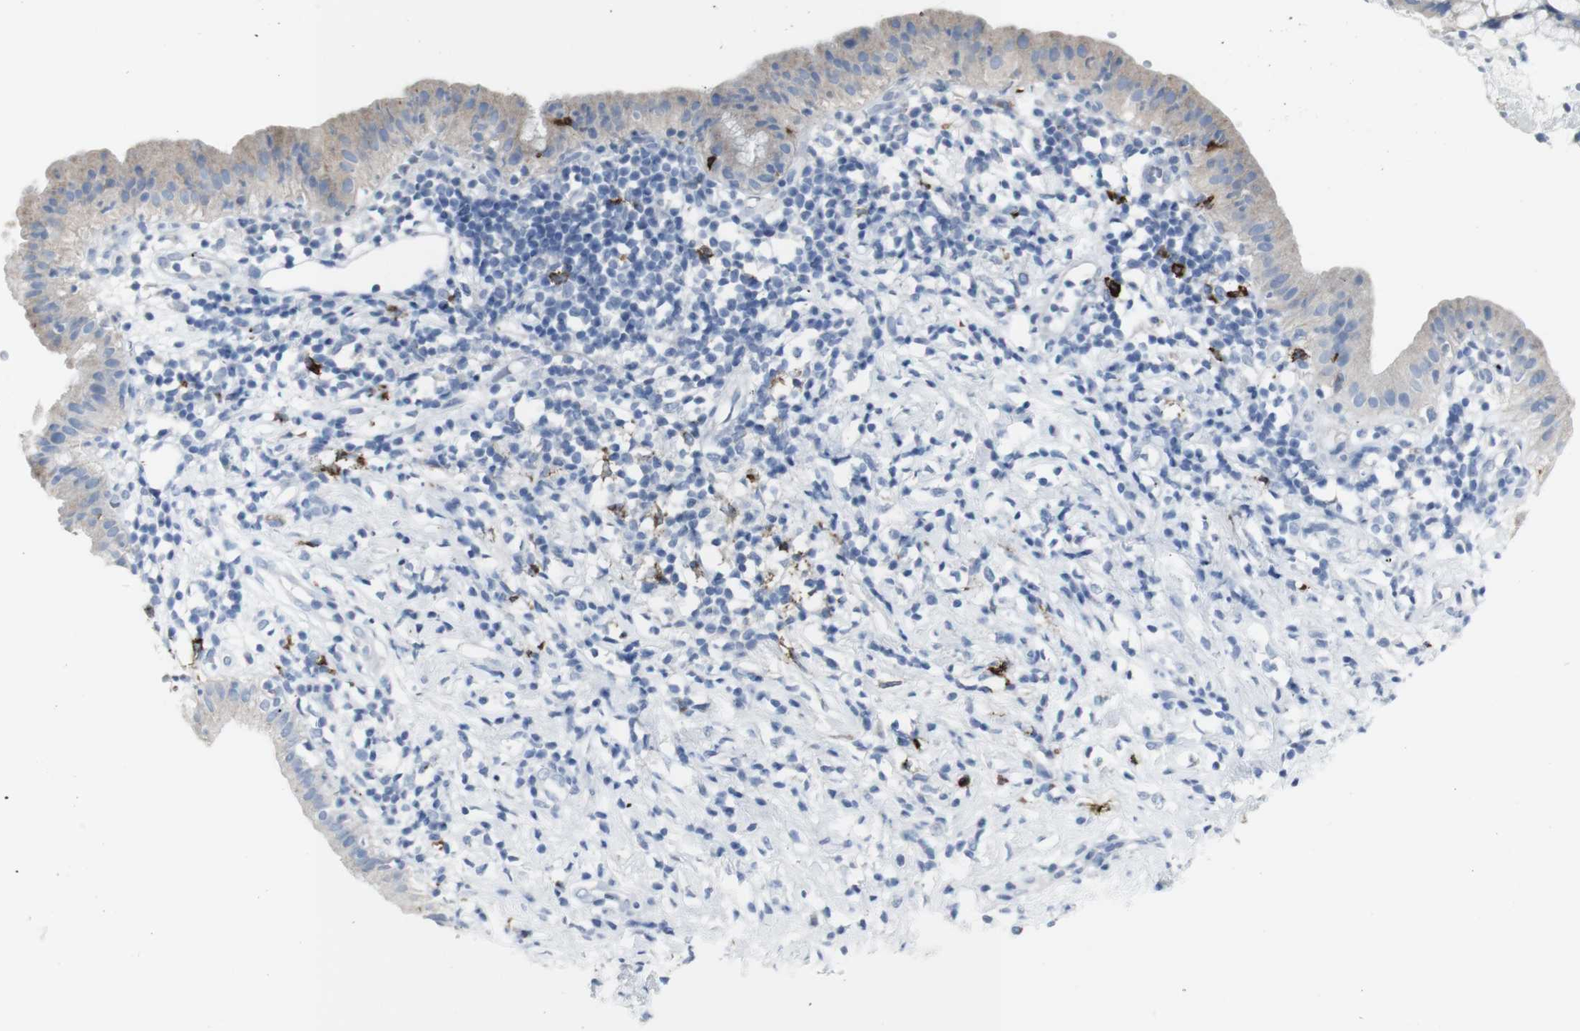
{"staining": {"intensity": "weak", "quantity": "<25%", "location": "cytoplasmic/membranous"}, "tissue": "pancreatic cancer", "cell_type": "Tumor cells", "image_type": "cancer", "snomed": [{"axis": "morphology", "description": "Adenocarcinoma, NOS"}, {"axis": "morphology", "description": "Adenocarcinoma, metastatic, NOS"}, {"axis": "topography", "description": "Lymph node"}, {"axis": "topography", "description": "Pancreas"}, {"axis": "topography", "description": "Duodenum"}], "caption": "Tumor cells are negative for protein expression in human pancreatic cancer.", "gene": "CD207", "patient": {"sex": "female", "age": 64}}